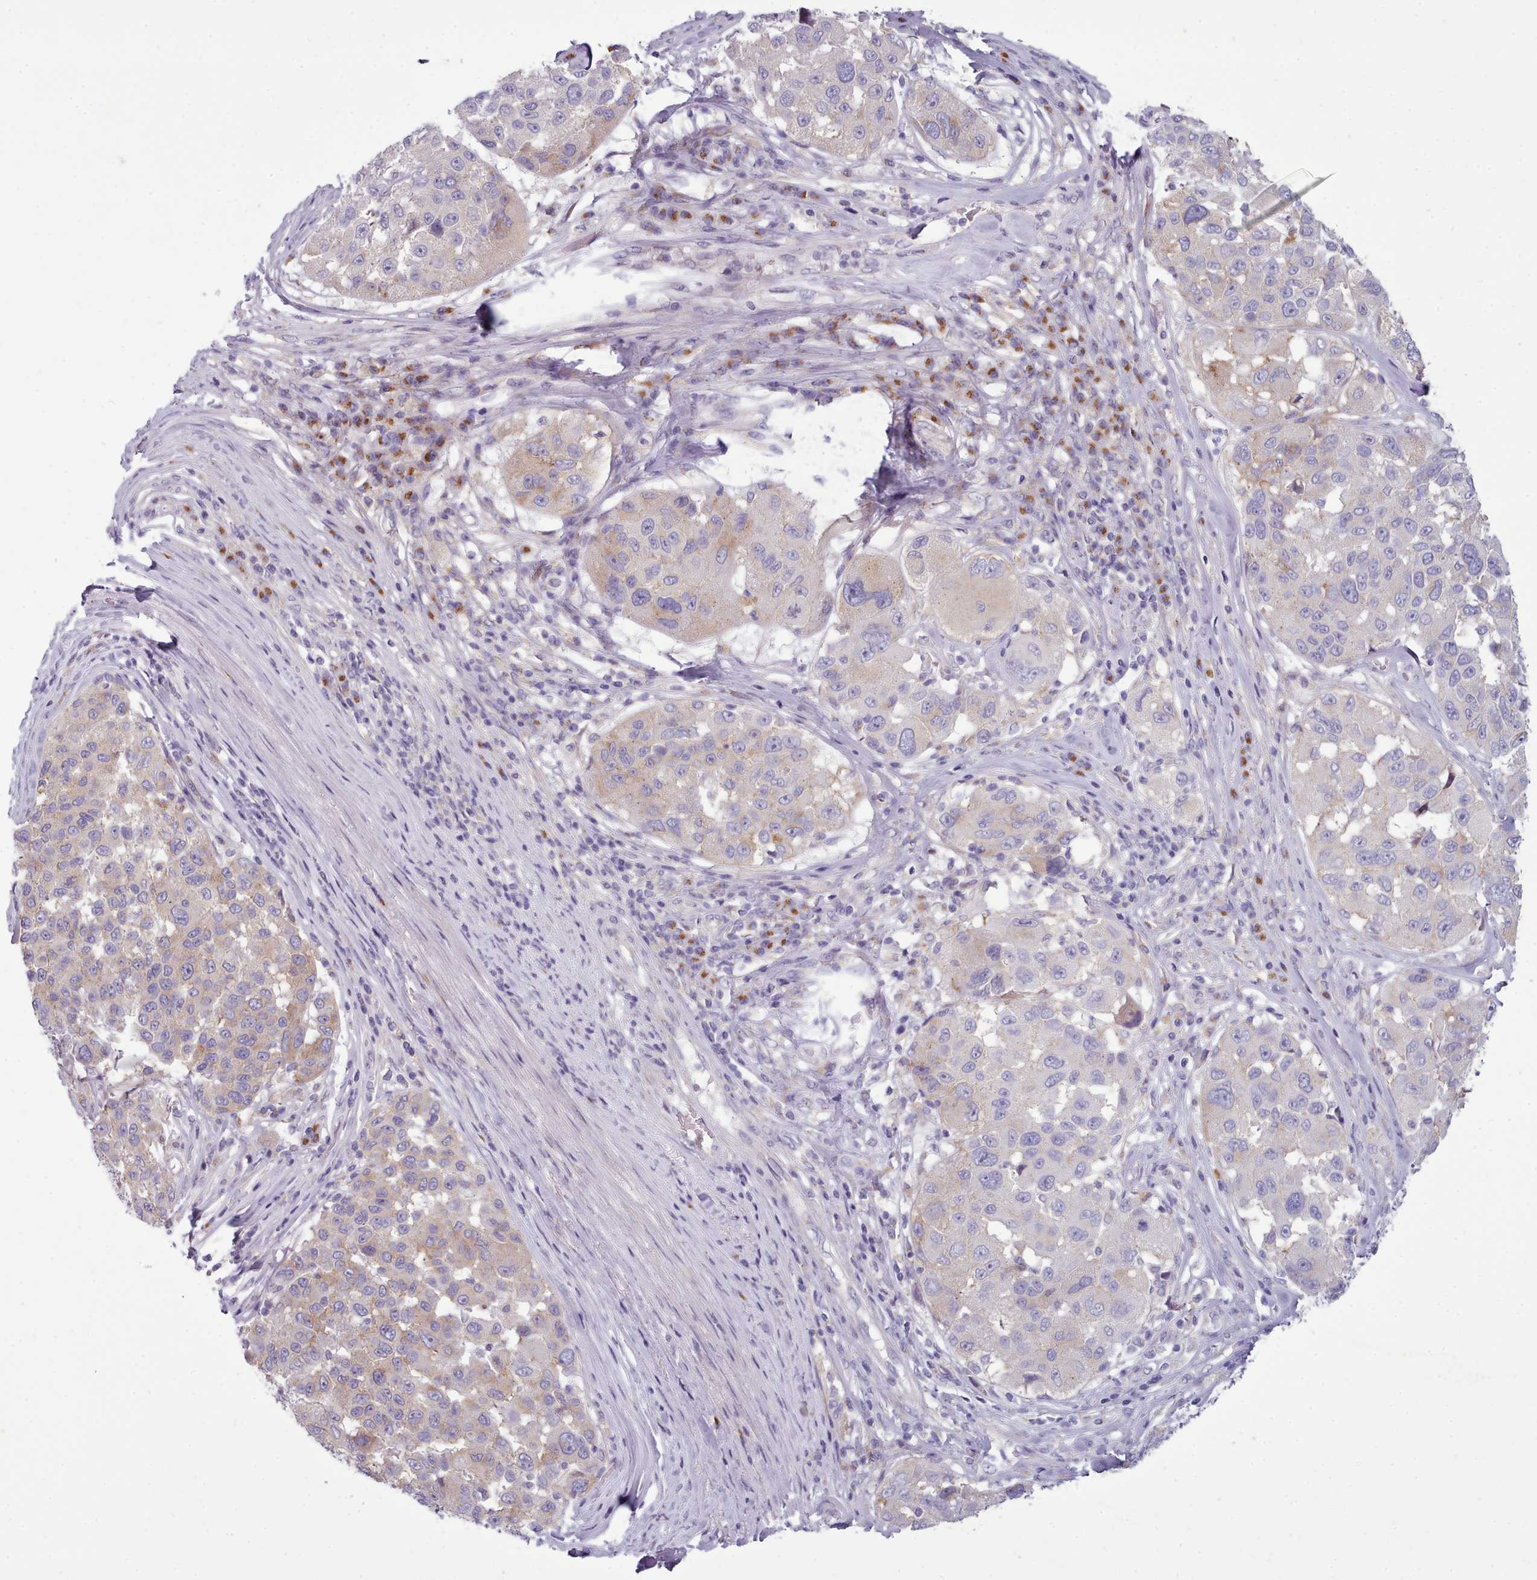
{"staining": {"intensity": "weak", "quantity": "25%-75%", "location": "cytoplasmic/membranous"}, "tissue": "melanoma", "cell_type": "Tumor cells", "image_type": "cancer", "snomed": [{"axis": "morphology", "description": "Malignant melanoma, NOS"}, {"axis": "topography", "description": "Skin"}], "caption": "An immunohistochemistry image of neoplastic tissue is shown. Protein staining in brown shows weak cytoplasmic/membranous positivity in malignant melanoma within tumor cells.", "gene": "MYRFL", "patient": {"sex": "female", "age": 66}}